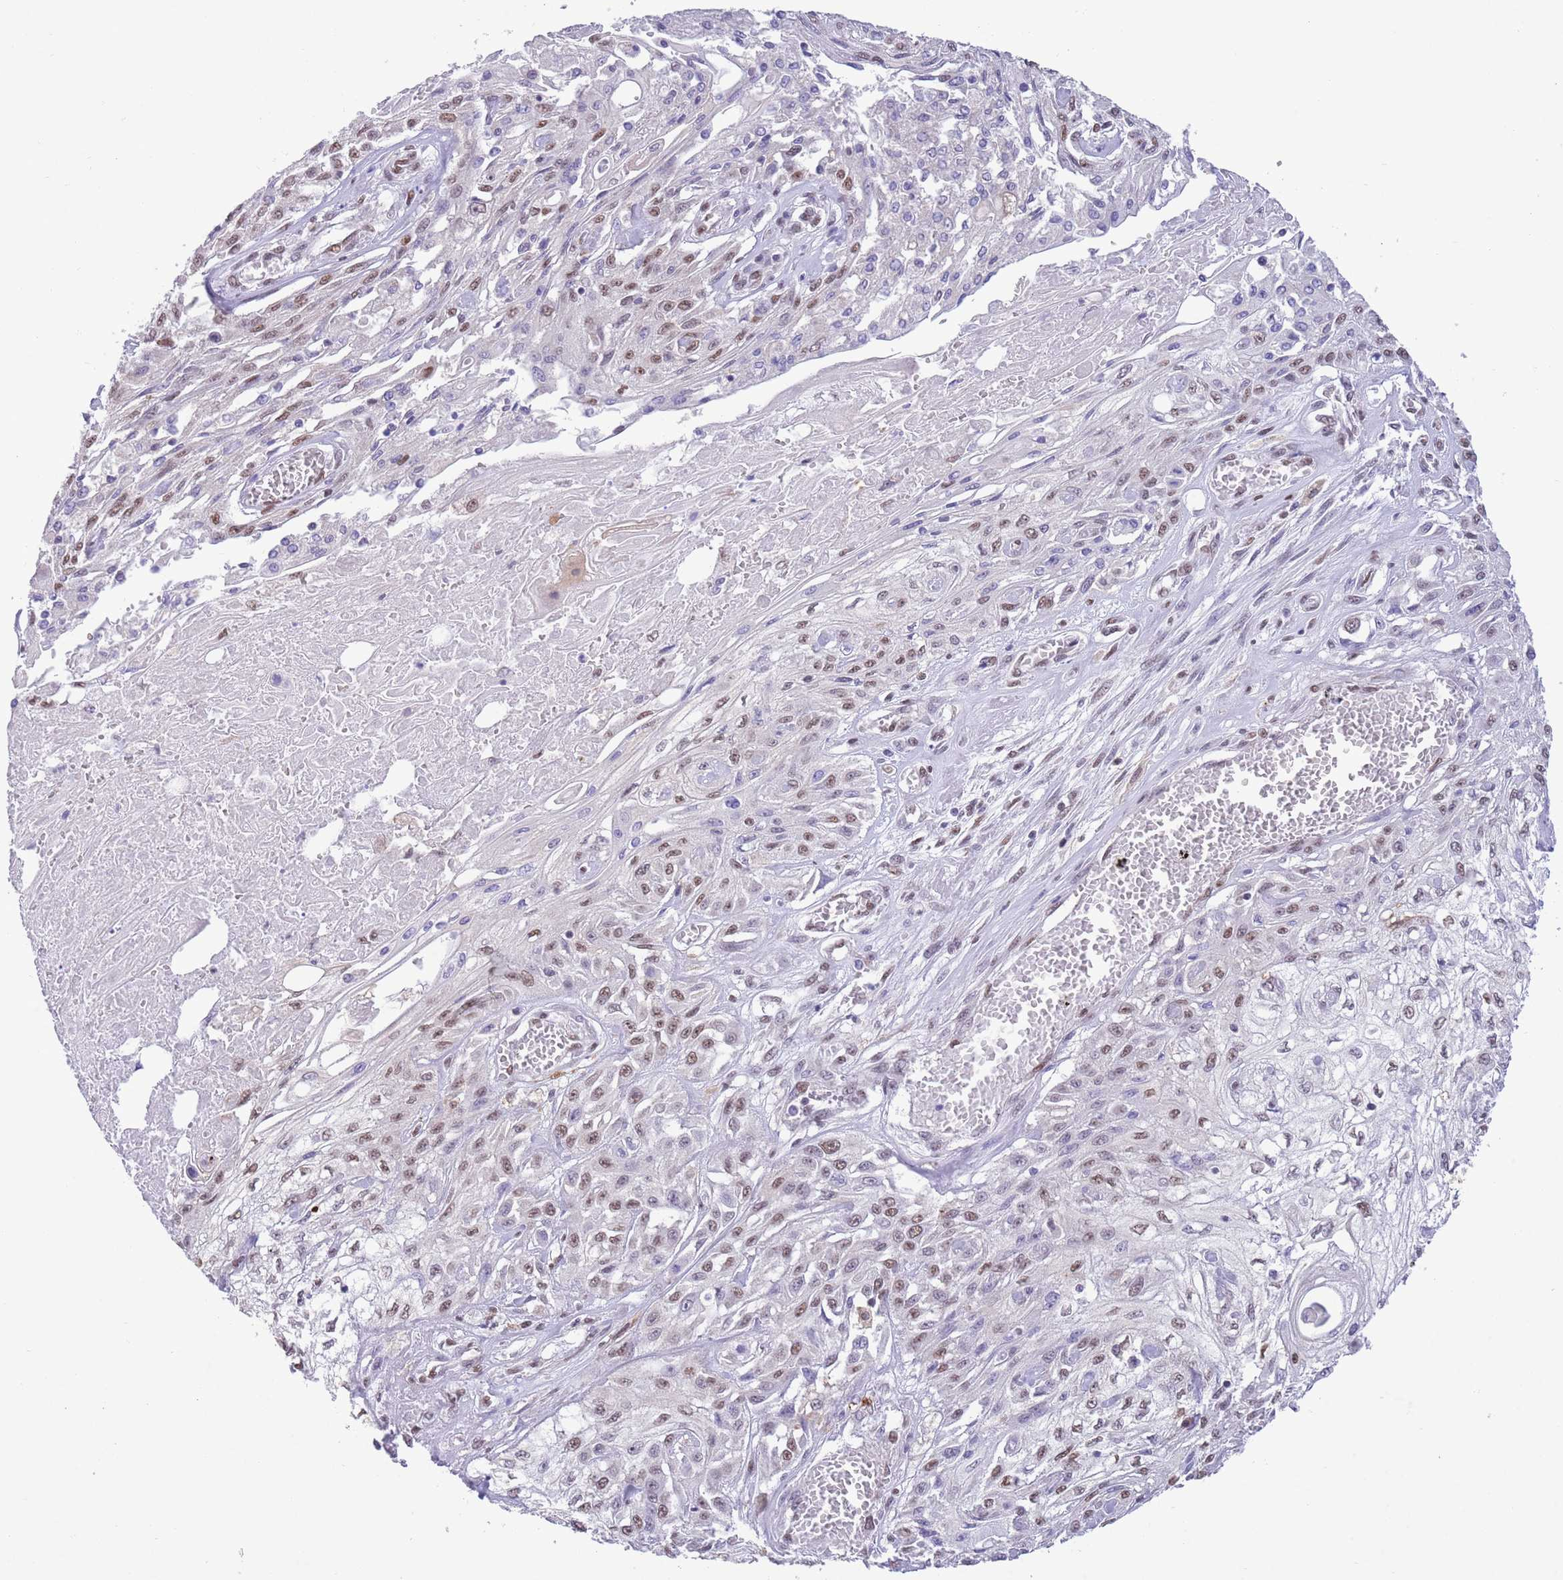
{"staining": {"intensity": "moderate", "quantity": "25%-75%", "location": "nuclear"}, "tissue": "skin cancer", "cell_type": "Tumor cells", "image_type": "cancer", "snomed": [{"axis": "morphology", "description": "Squamous cell carcinoma, NOS"}, {"axis": "morphology", "description": "Squamous cell carcinoma, metastatic, NOS"}, {"axis": "topography", "description": "Skin"}, {"axis": "topography", "description": "Lymph node"}], "caption": "Brown immunohistochemical staining in human squamous cell carcinoma (skin) reveals moderate nuclear expression in approximately 25%-75% of tumor cells.", "gene": "TRIM32", "patient": {"sex": "male", "age": 75}}